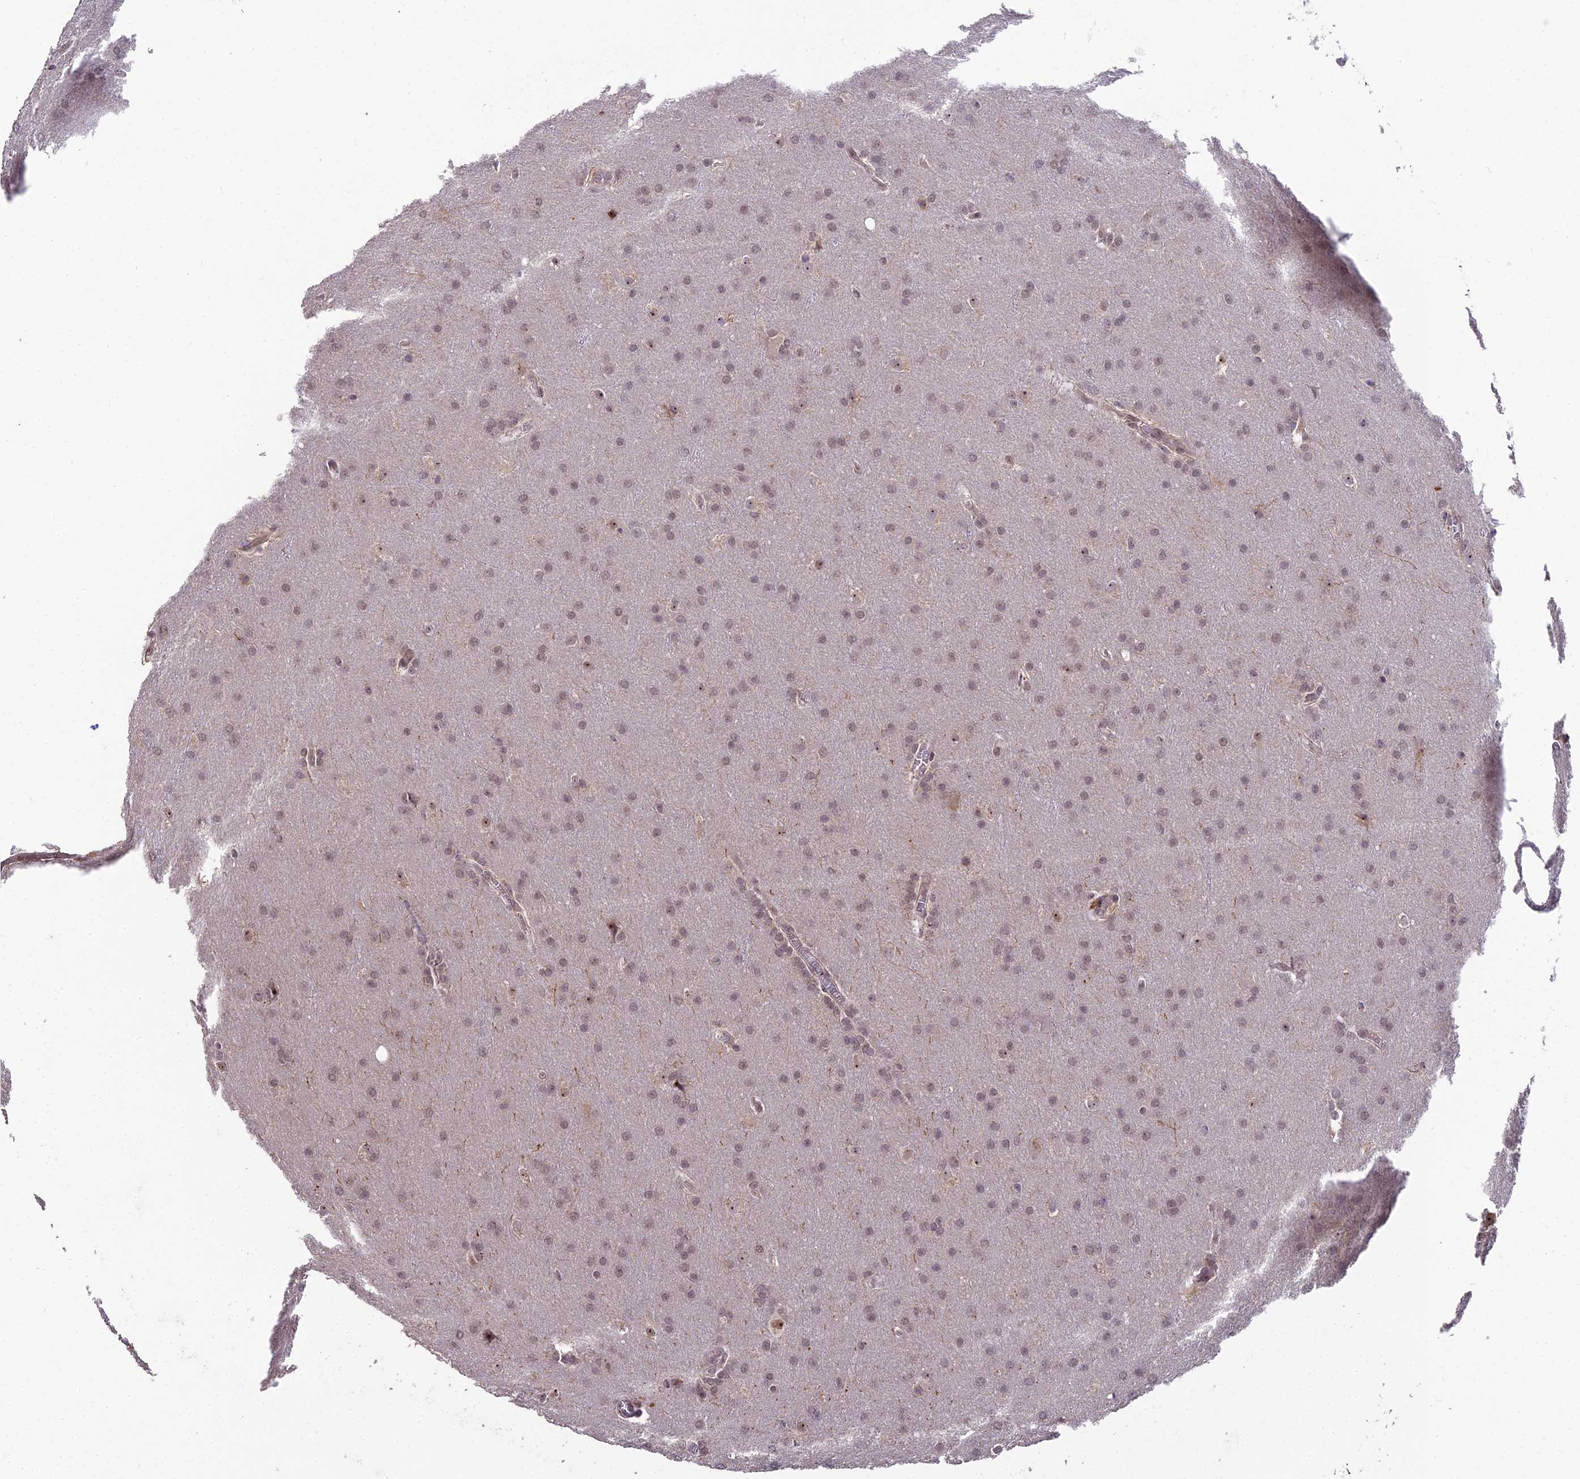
{"staining": {"intensity": "weak", "quantity": "25%-75%", "location": "nuclear"}, "tissue": "glioma", "cell_type": "Tumor cells", "image_type": "cancer", "snomed": [{"axis": "morphology", "description": "Glioma, malignant, Low grade"}, {"axis": "topography", "description": "Brain"}], "caption": "Immunohistochemistry (IHC) micrograph of human malignant glioma (low-grade) stained for a protein (brown), which exhibits low levels of weak nuclear expression in about 25%-75% of tumor cells.", "gene": "ZNF333", "patient": {"sex": "female", "age": 32}}